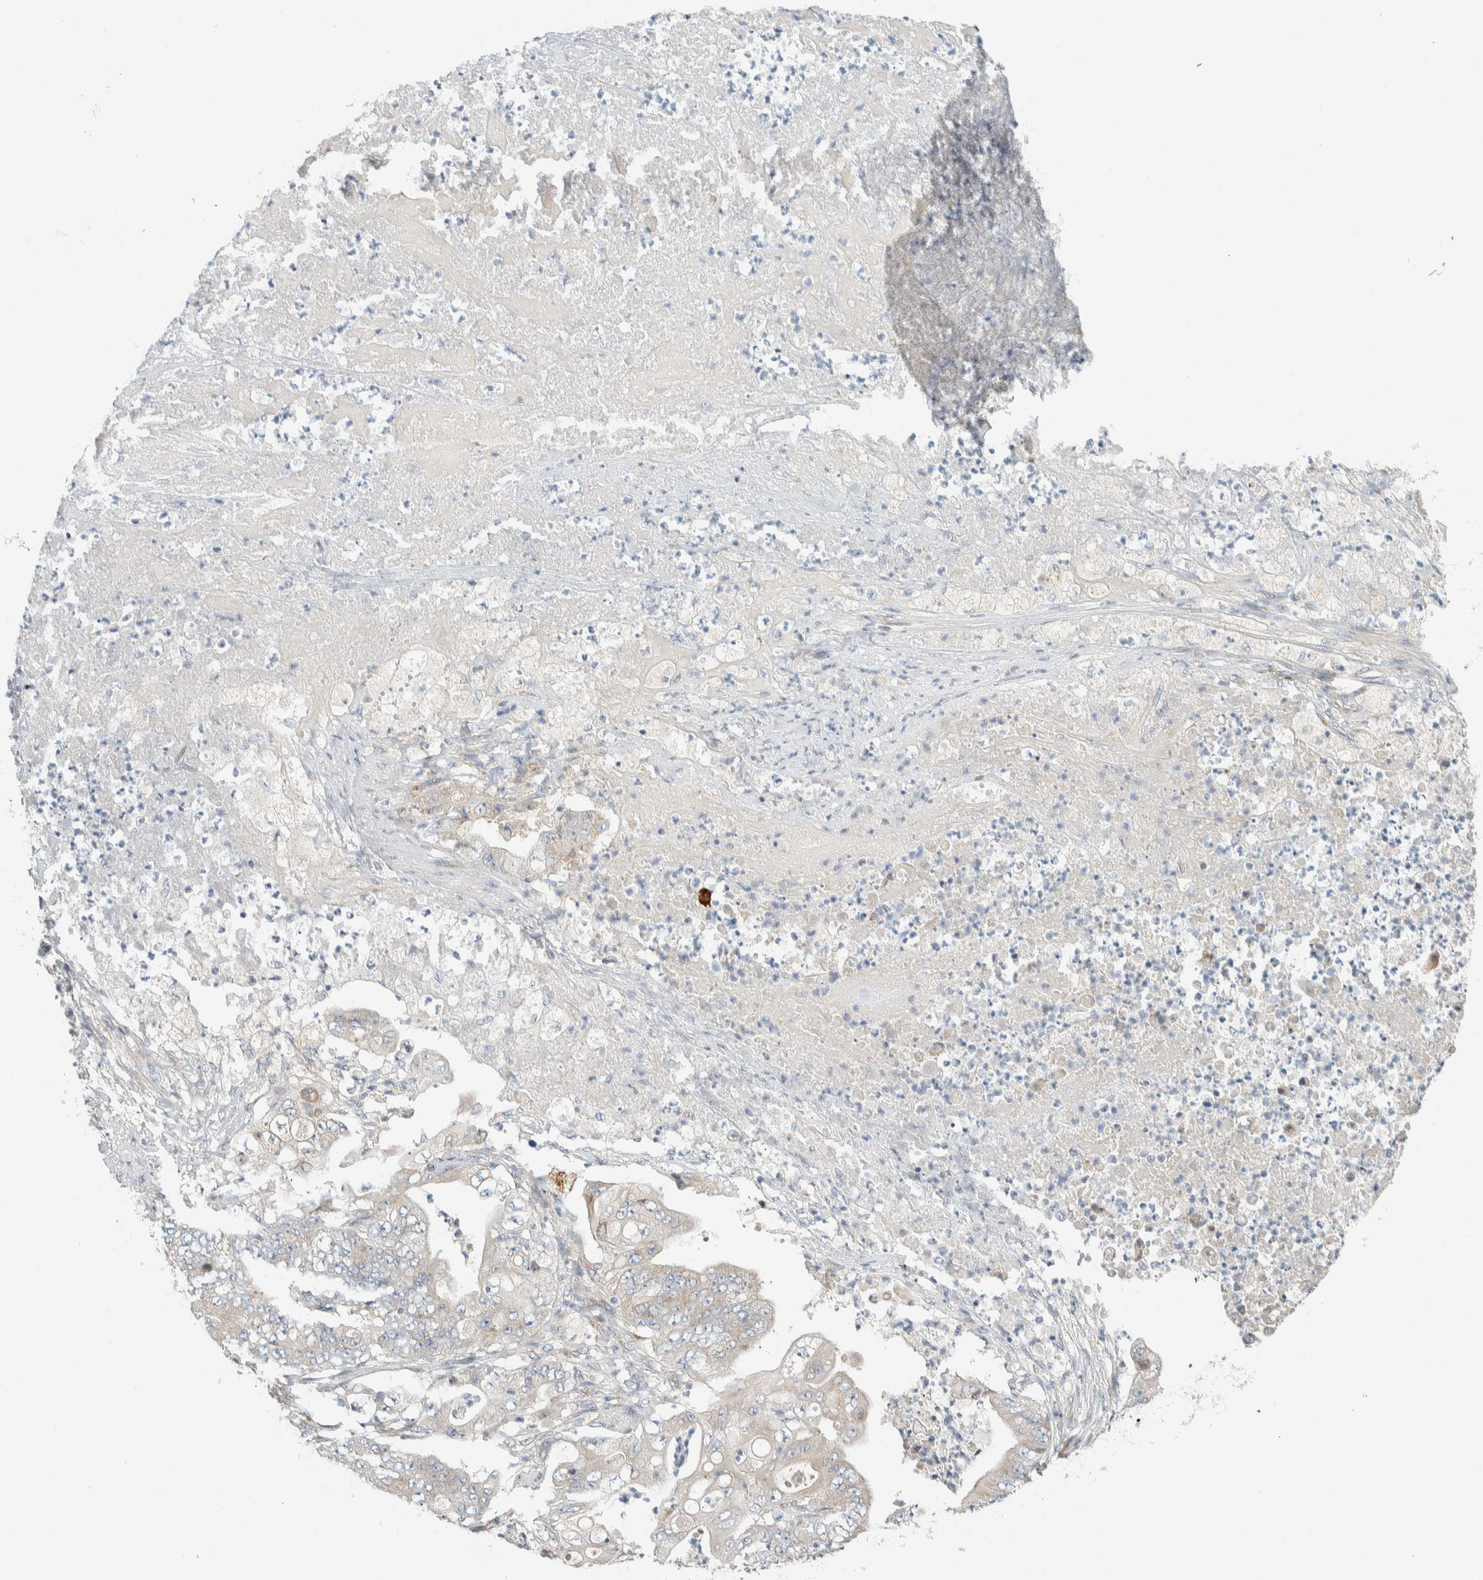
{"staining": {"intensity": "weak", "quantity": "<25%", "location": "cytoplasmic/membranous"}, "tissue": "stomach cancer", "cell_type": "Tumor cells", "image_type": "cancer", "snomed": [{"axis": "morphology", "description": "Adenocarcinoma, NOS"}, {"axis": "topography", "description": "Stomach"}], "caption": "Stomach adenocarcinoma was stained to show a protein in brown. There is no significant staining in tumor cells. The staining is performed using DAB brown chromogen with nuclei counter-stained in using hematoxylin.", "gene": "TMEM184B", "patient": {"sex": "female", "age": 73}}